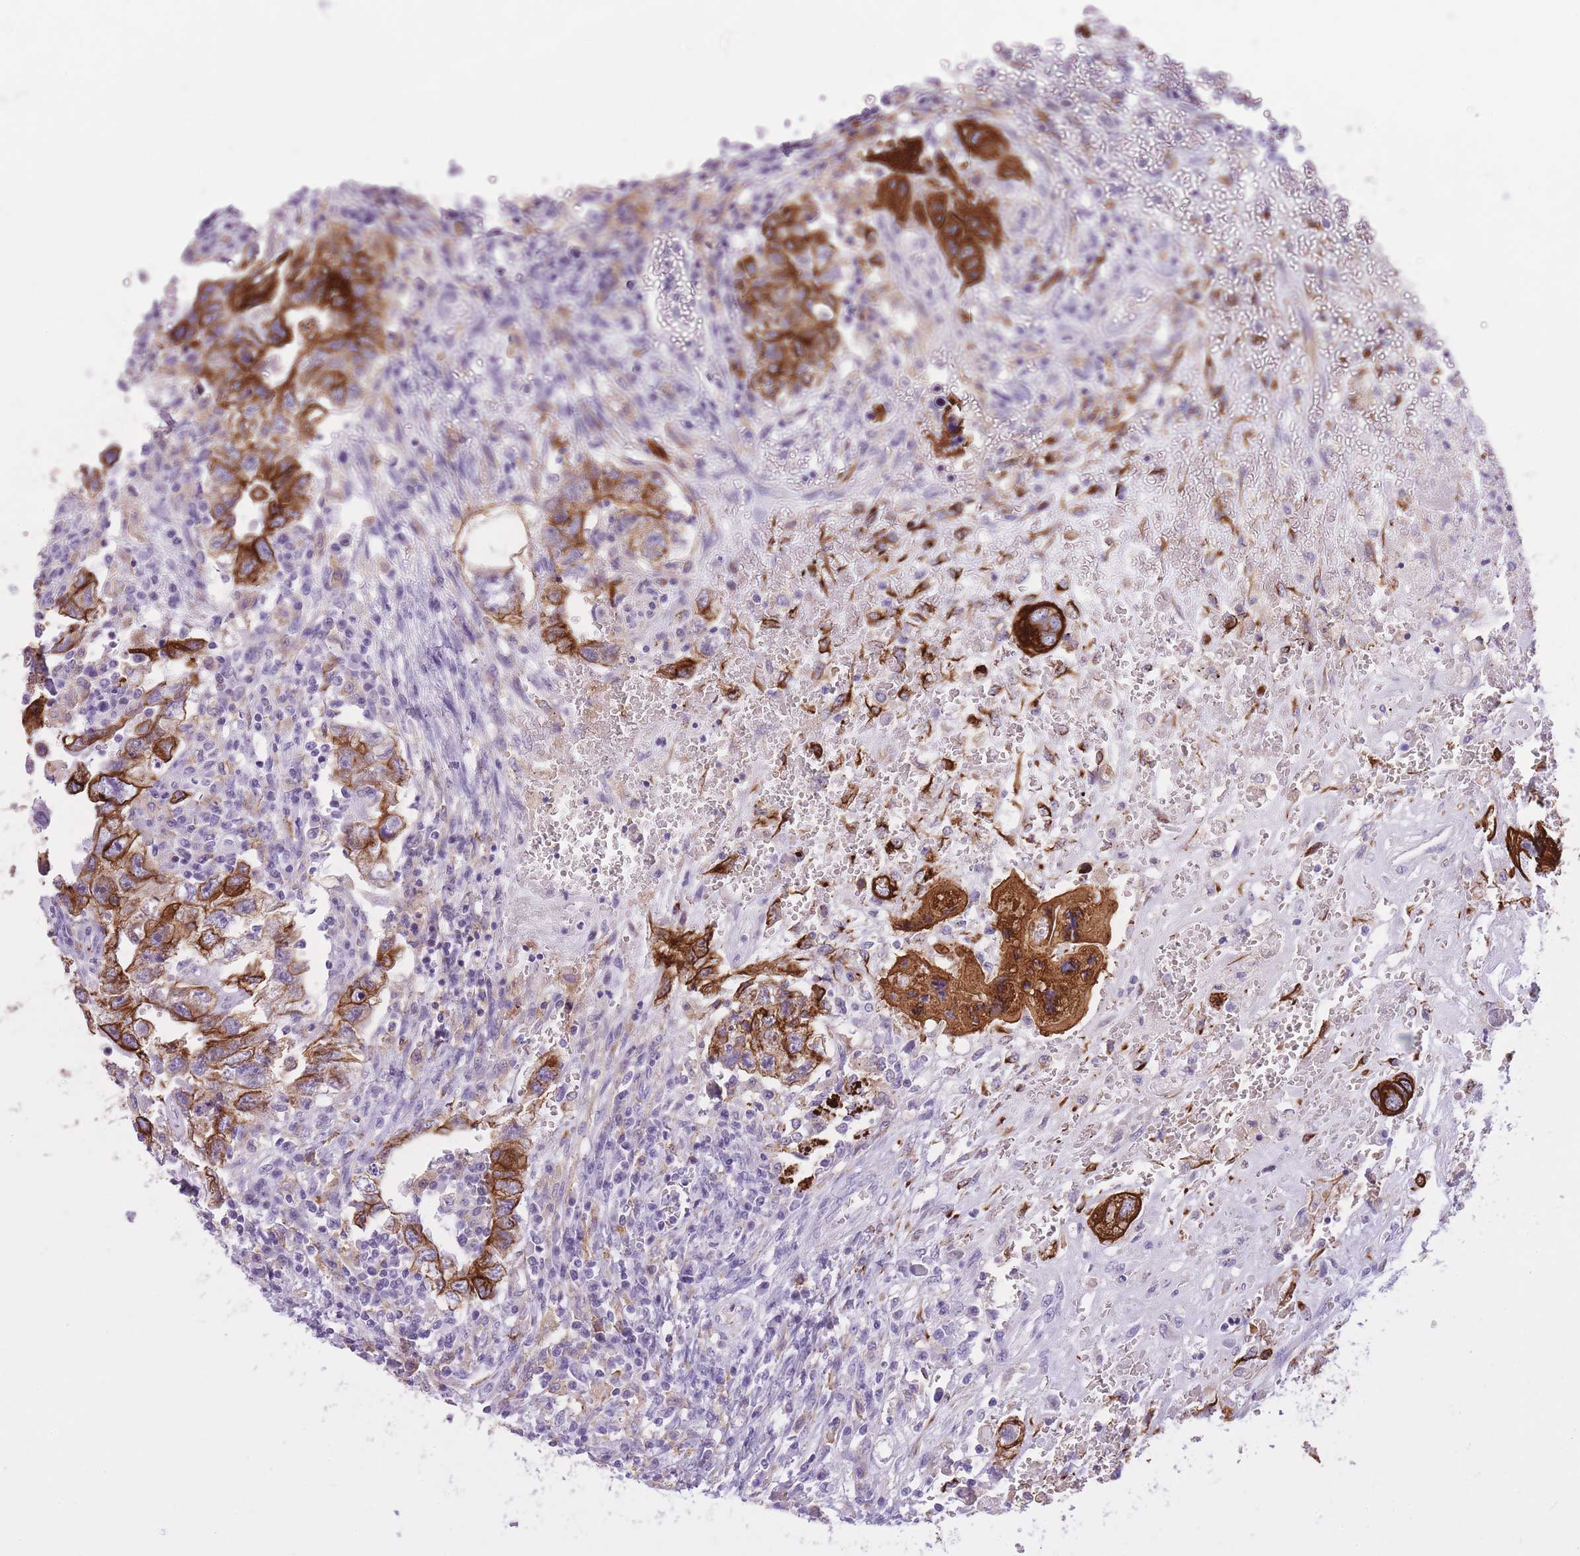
{"staining": {"intensity": "strong", "quantity": ">75%", "location": "cytoplasmic/membranous"}, "tissue": "testis cancer", "cell_type": "Tumor cells", "image_type": "cancer", "snomed": [{"axis": "morphology", "description": "Carcinoma, Embryonal, NOS"}, {"axis": "topography", "description": "Testis"}], "caption": "High-power microscopy captured an immunohistochemistry micrograph of embryonal carcinoma (testis), revealing strong cytoplasmic/membranous staining in about >75% of tumor cells. The staining is performed using DAB brown chromogen to label protein expression. The nuclei are counter-stained blue using hematoxylin.", "gene": "RADX", "patient": {"sex": "male", "age": 26}}